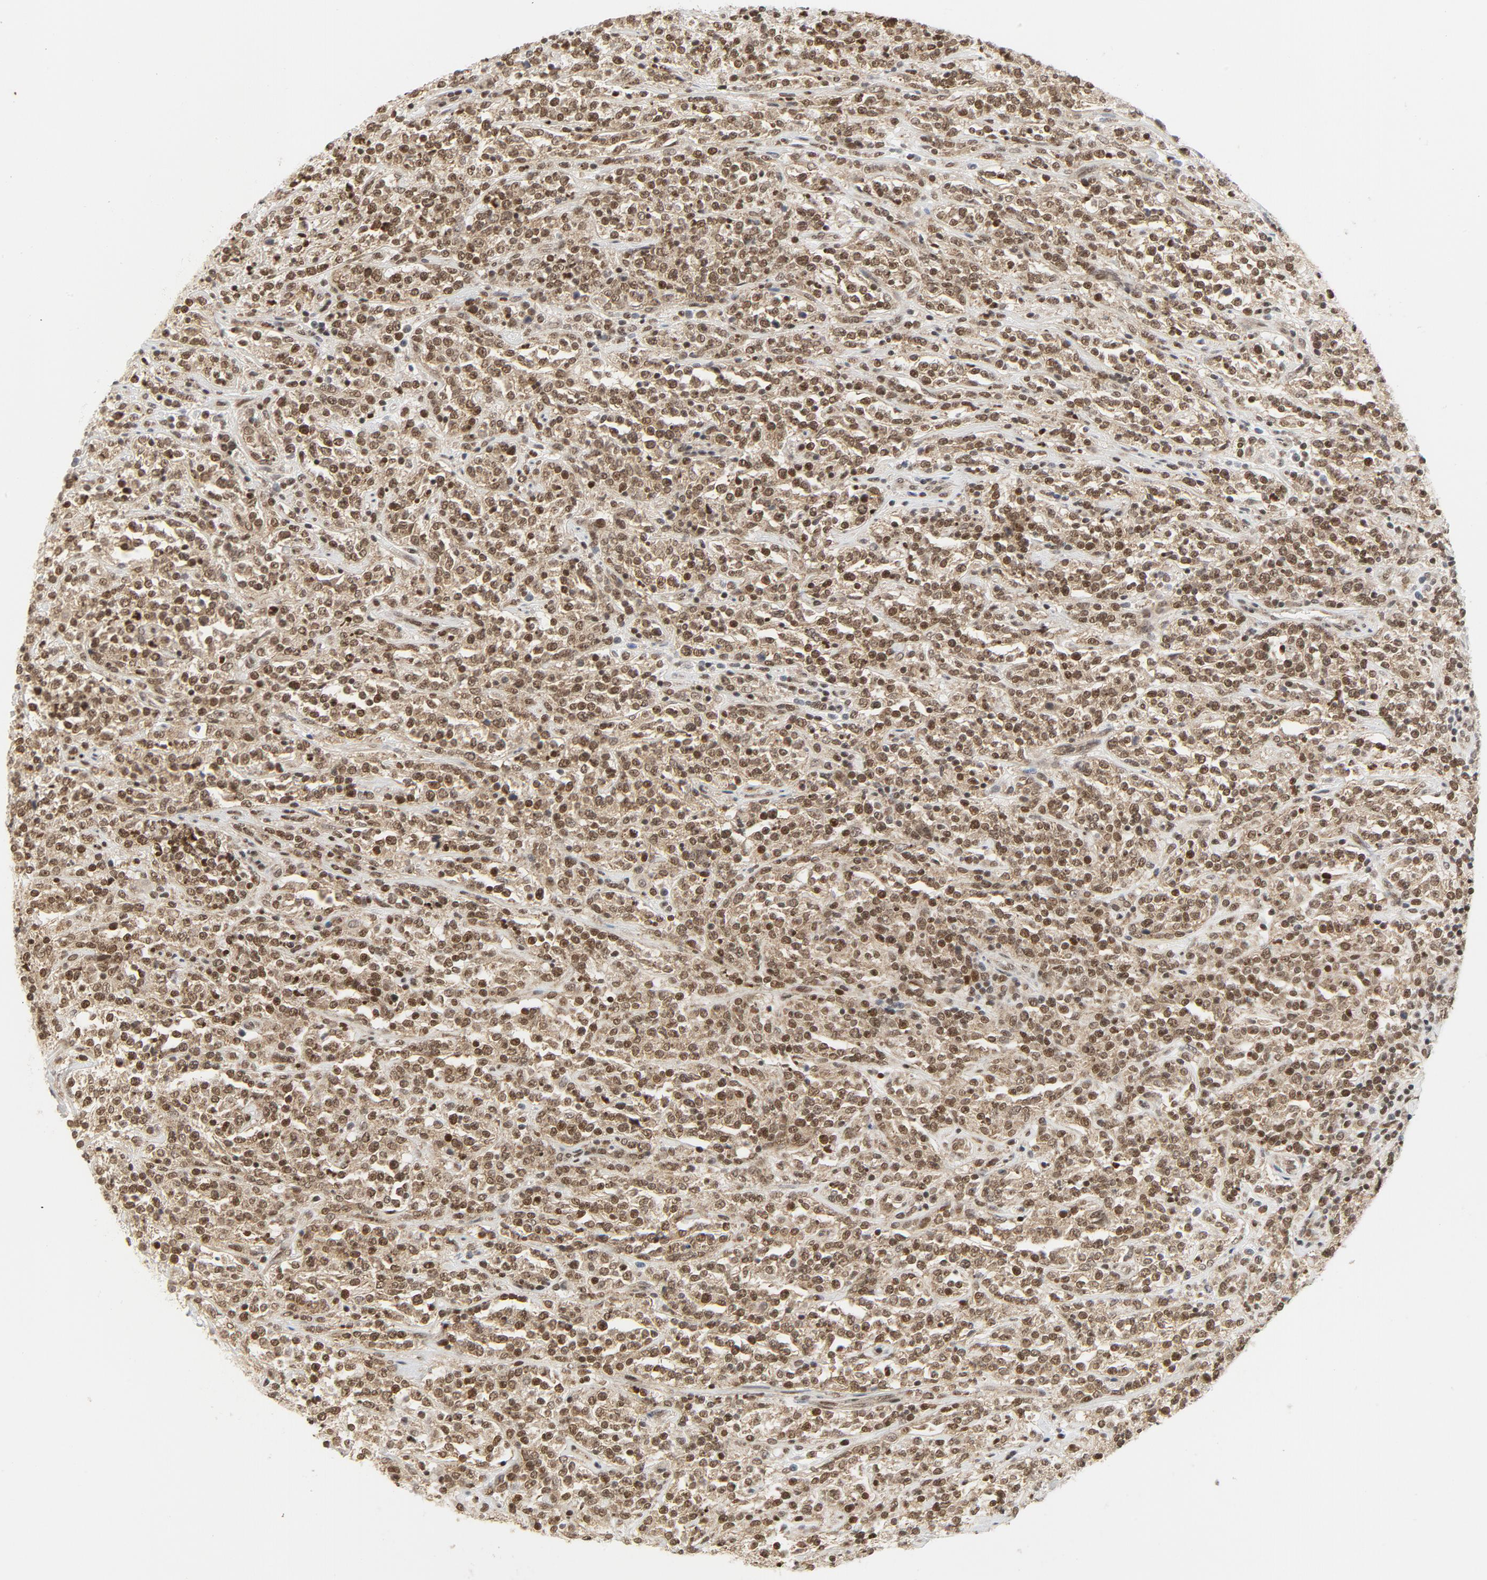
{"staining": {"intensity": "moderate", "quantity": ">75%", "location": "nuclear"}, "tissue": "lymphoma", "cell_type": "Tumor cells", "image_type": "cancer", "snomed": [{"axis": "morphology", "description": "Malignant lymphoma, non-Hodgkin's type, High grade"}, {"axis": "topography", "description": "Soft tissue"}], "caption": "Immunohistochemical staining of human malignant lymphoma, non-Hodgkin's type (high-grade) displays medium levels of moderate nuclear protein positivity in approximately >75% of tumor cells. The staining was performed using DAB to visualize the protein expression in brown, while the nuclei were stained in blue with hematoxylin (Magnification: 20x).", "gene": "ERCC1", "patient": {"sex": "male", "age": 18}}